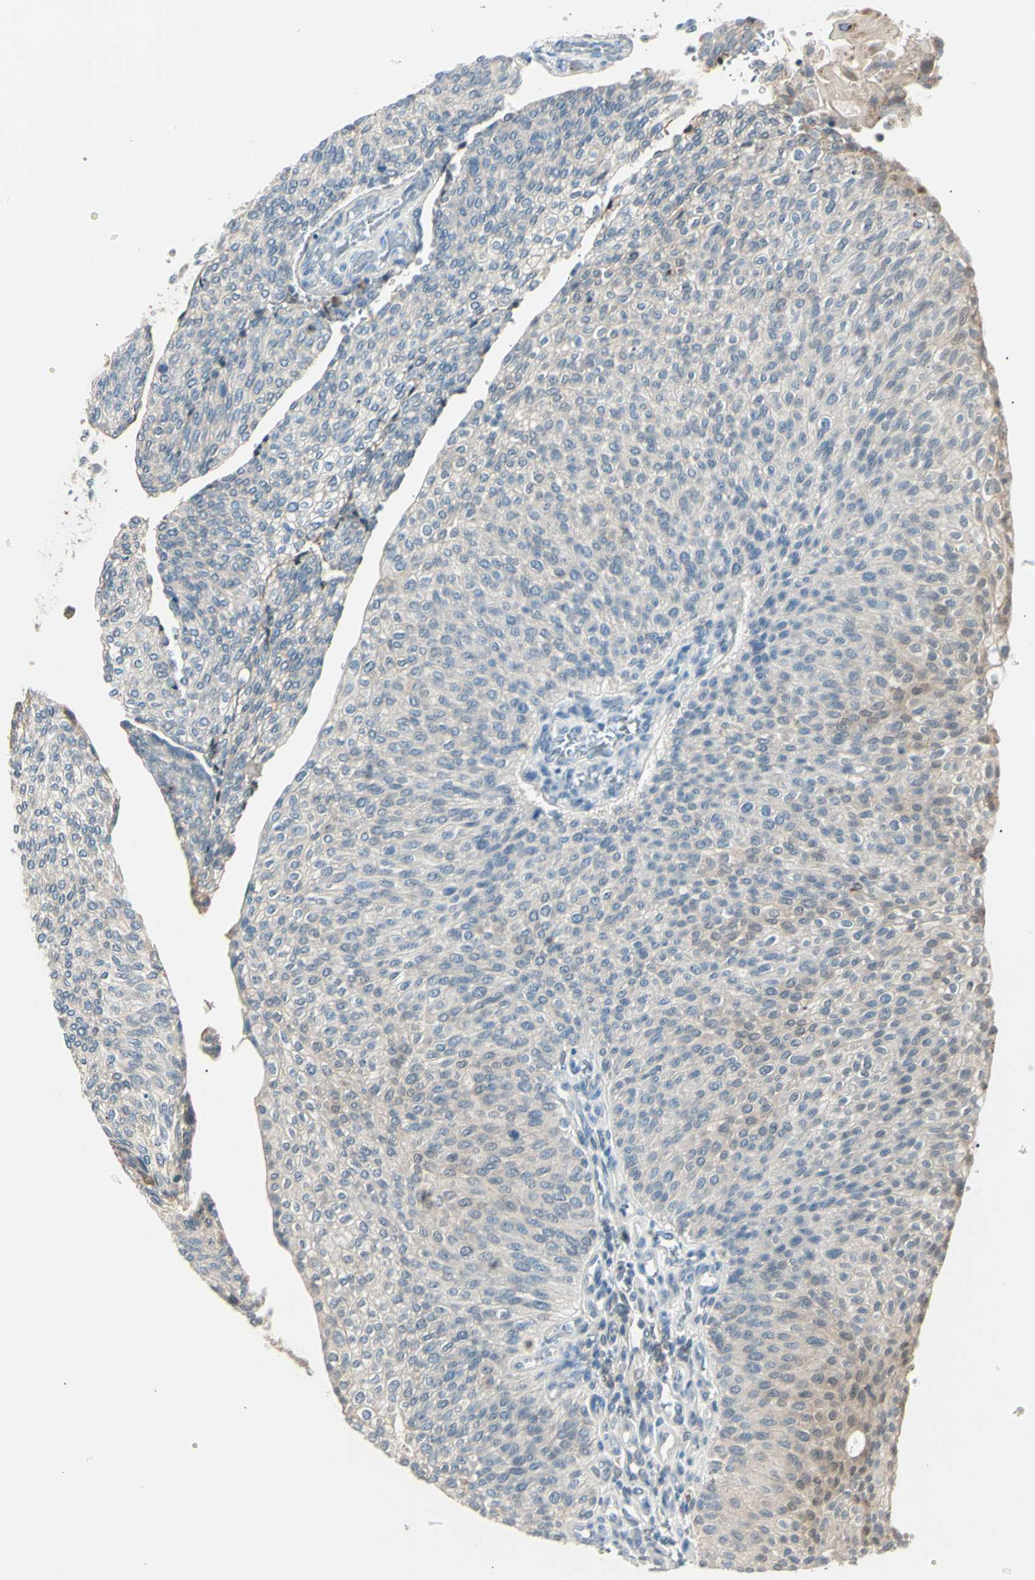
{"staining": {"intensity": "weak", "quantity": "<25%", "location": "cytoplasmic/membranous"}, "tissue": "urothelial cancer", "cell_type": "Tumor cells", "image_type": "cancer", "snomed": [{"axis": "morphology", "description": "Urothelial carcinoma, Low grade"}, {"axis": "topography", "description": "Urinary bladder"}], "caption": "This is an IHC histopathology image of human urothelial cancer. There is no staining in tumor cells.", "gene": "LHPP", "patient": {"sex": "female", "age": 79}}